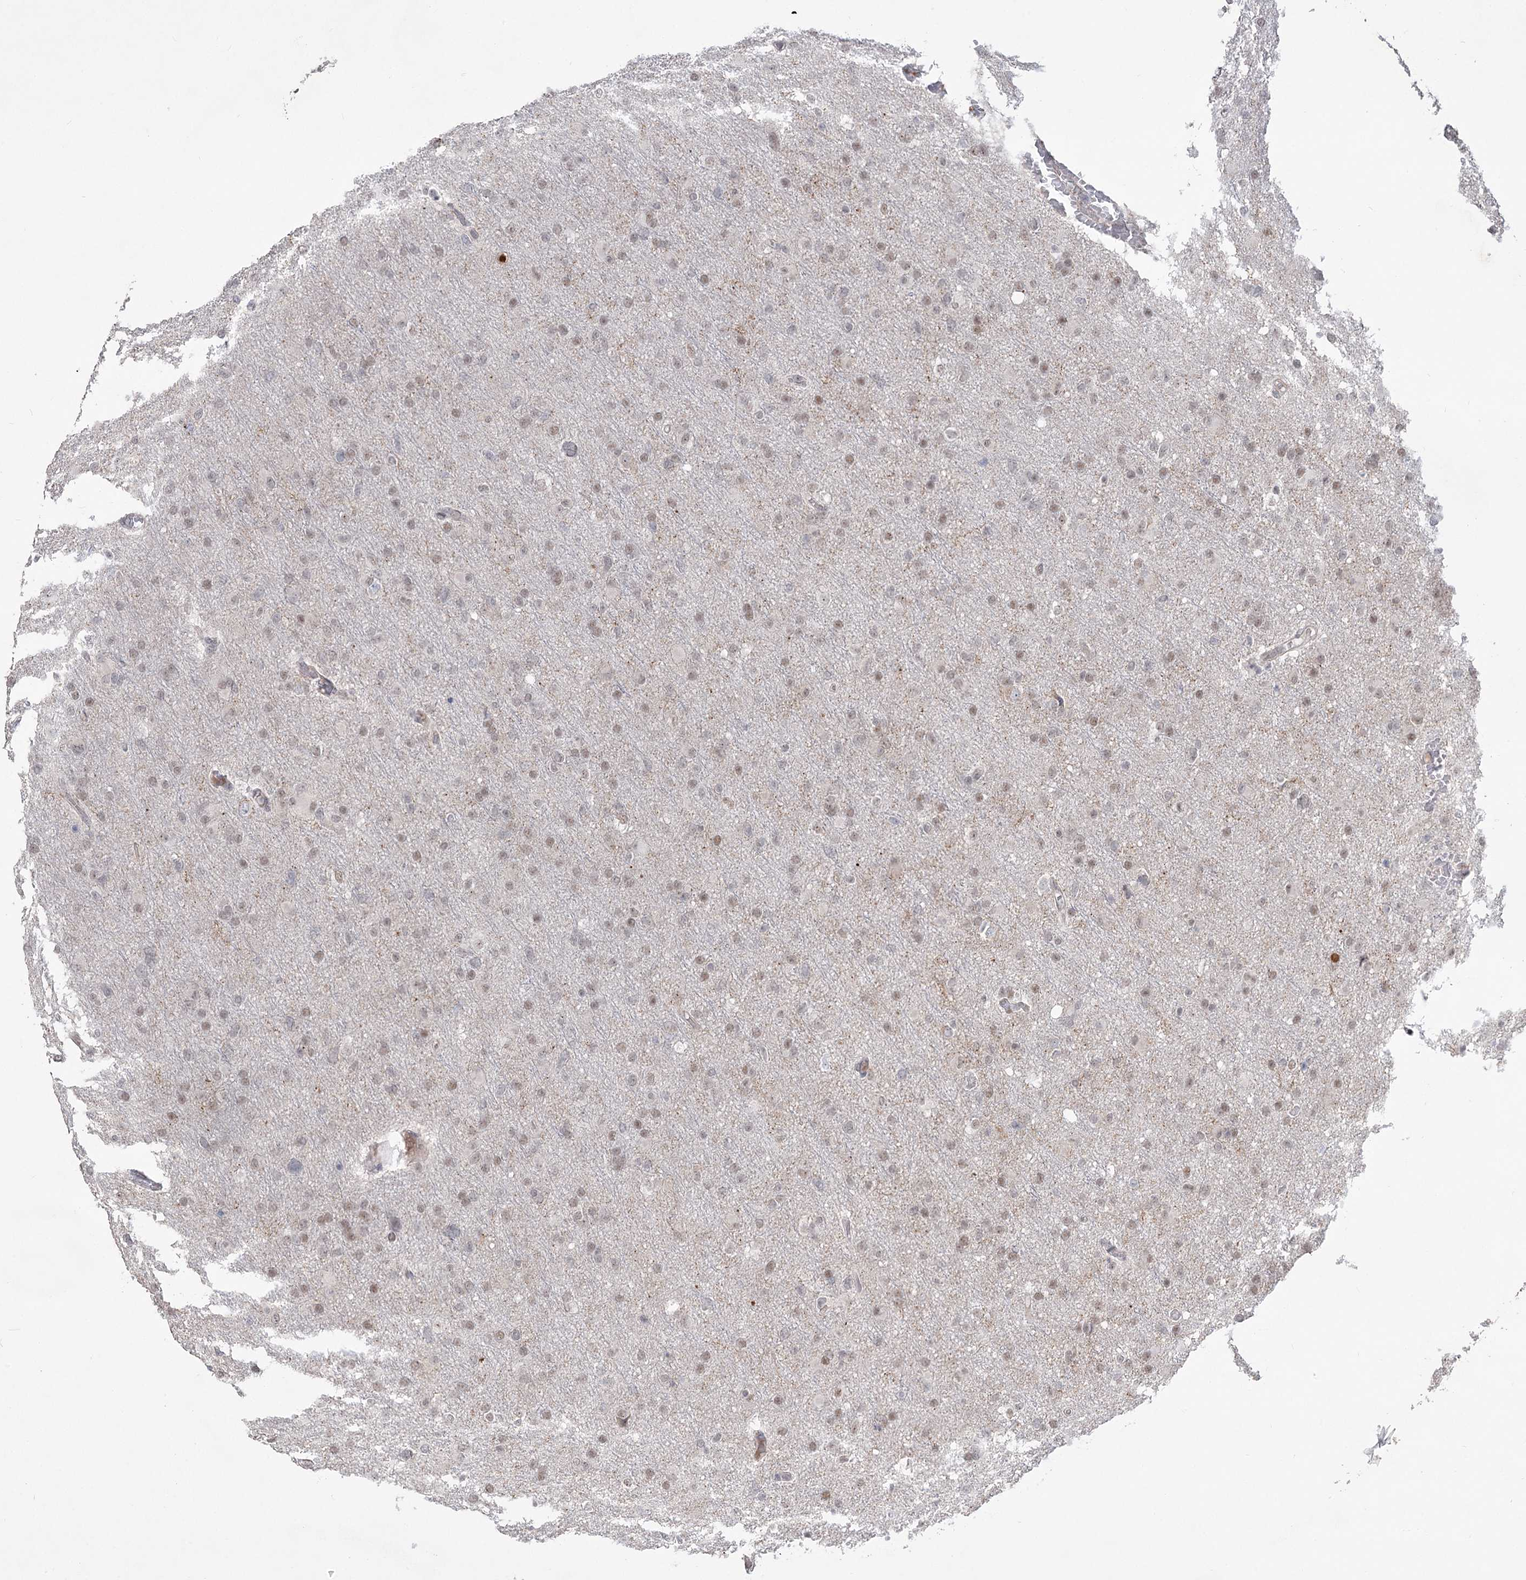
{"staining": {"intensity": "weak", "quantity": "<25%", "location": "nuclear"}, "tissue": "glioma", "cell_type": "Tumor cells", "image_type": "cancer", "snomed": [{"axis": "morphology", "description": "Glioma, malignant, High grade"}, {"axis": "topography", "description": "Cerebral cortex"}], "caption": "Human glioma stained for a protein using immunohistochemistry (IHC) reveals no staining in tumor cells.", "gene": "ZSCAN23", "patient": {"sex": "female", "age": 36}}